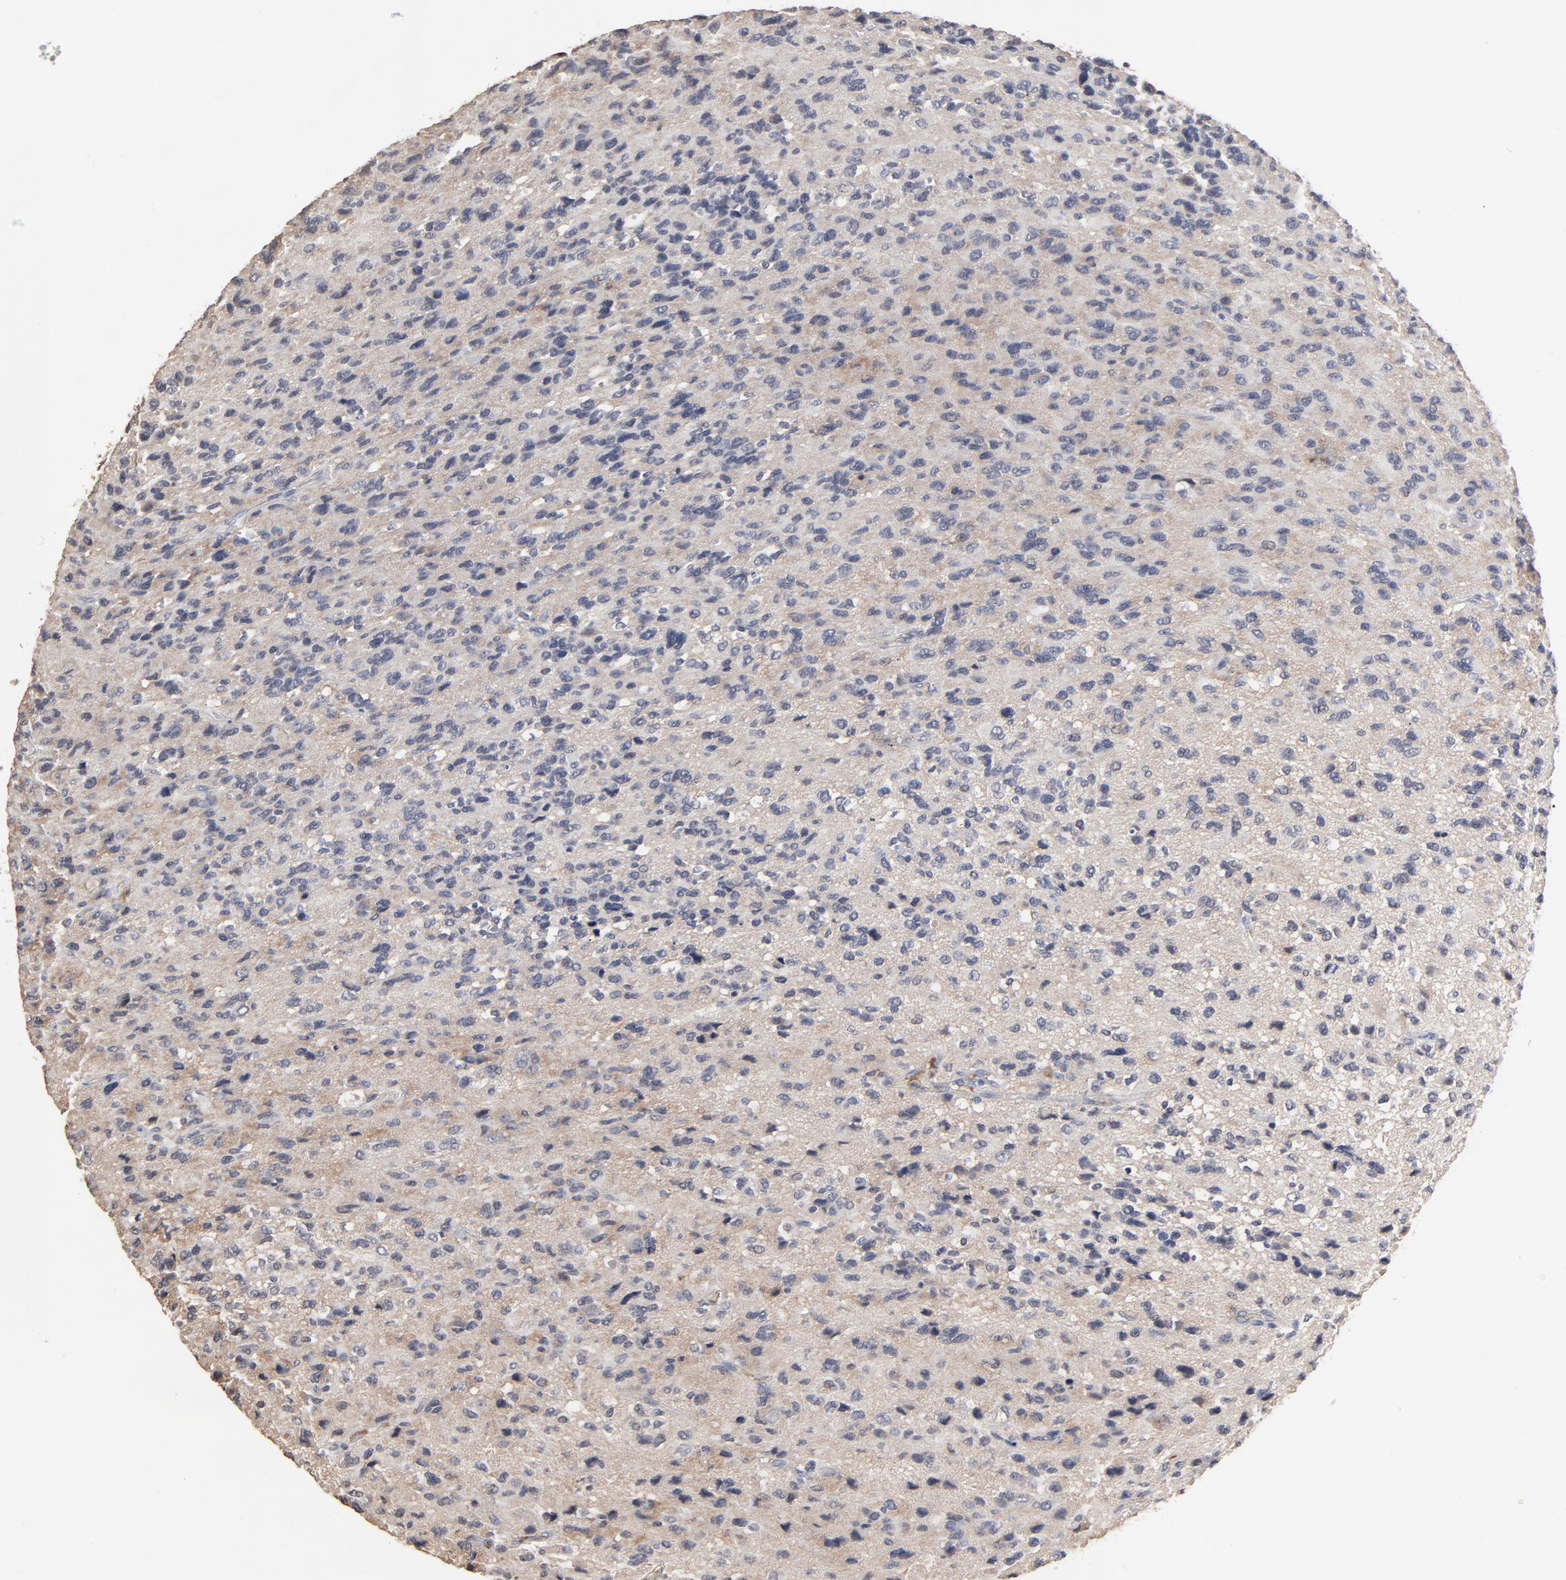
{"staining": {"intensity": "negative", "quantity": "none", "location": "none"}, "tissue": "glioma", "cell_type": "Tumor cells", "image_type": "cancer", "snomed": [{"axis": "morphology", "description": "Glioma, malignant, High grade"}, {"axis": "topography", "description": "Brain"}], "caption": "IHC histopathology image of malignant high-grade glioma stained for a protein (brown), which shows no expression in tumor cells.", "gene": "VPREB3", "patient": {"sex": "male", "age": 69}}